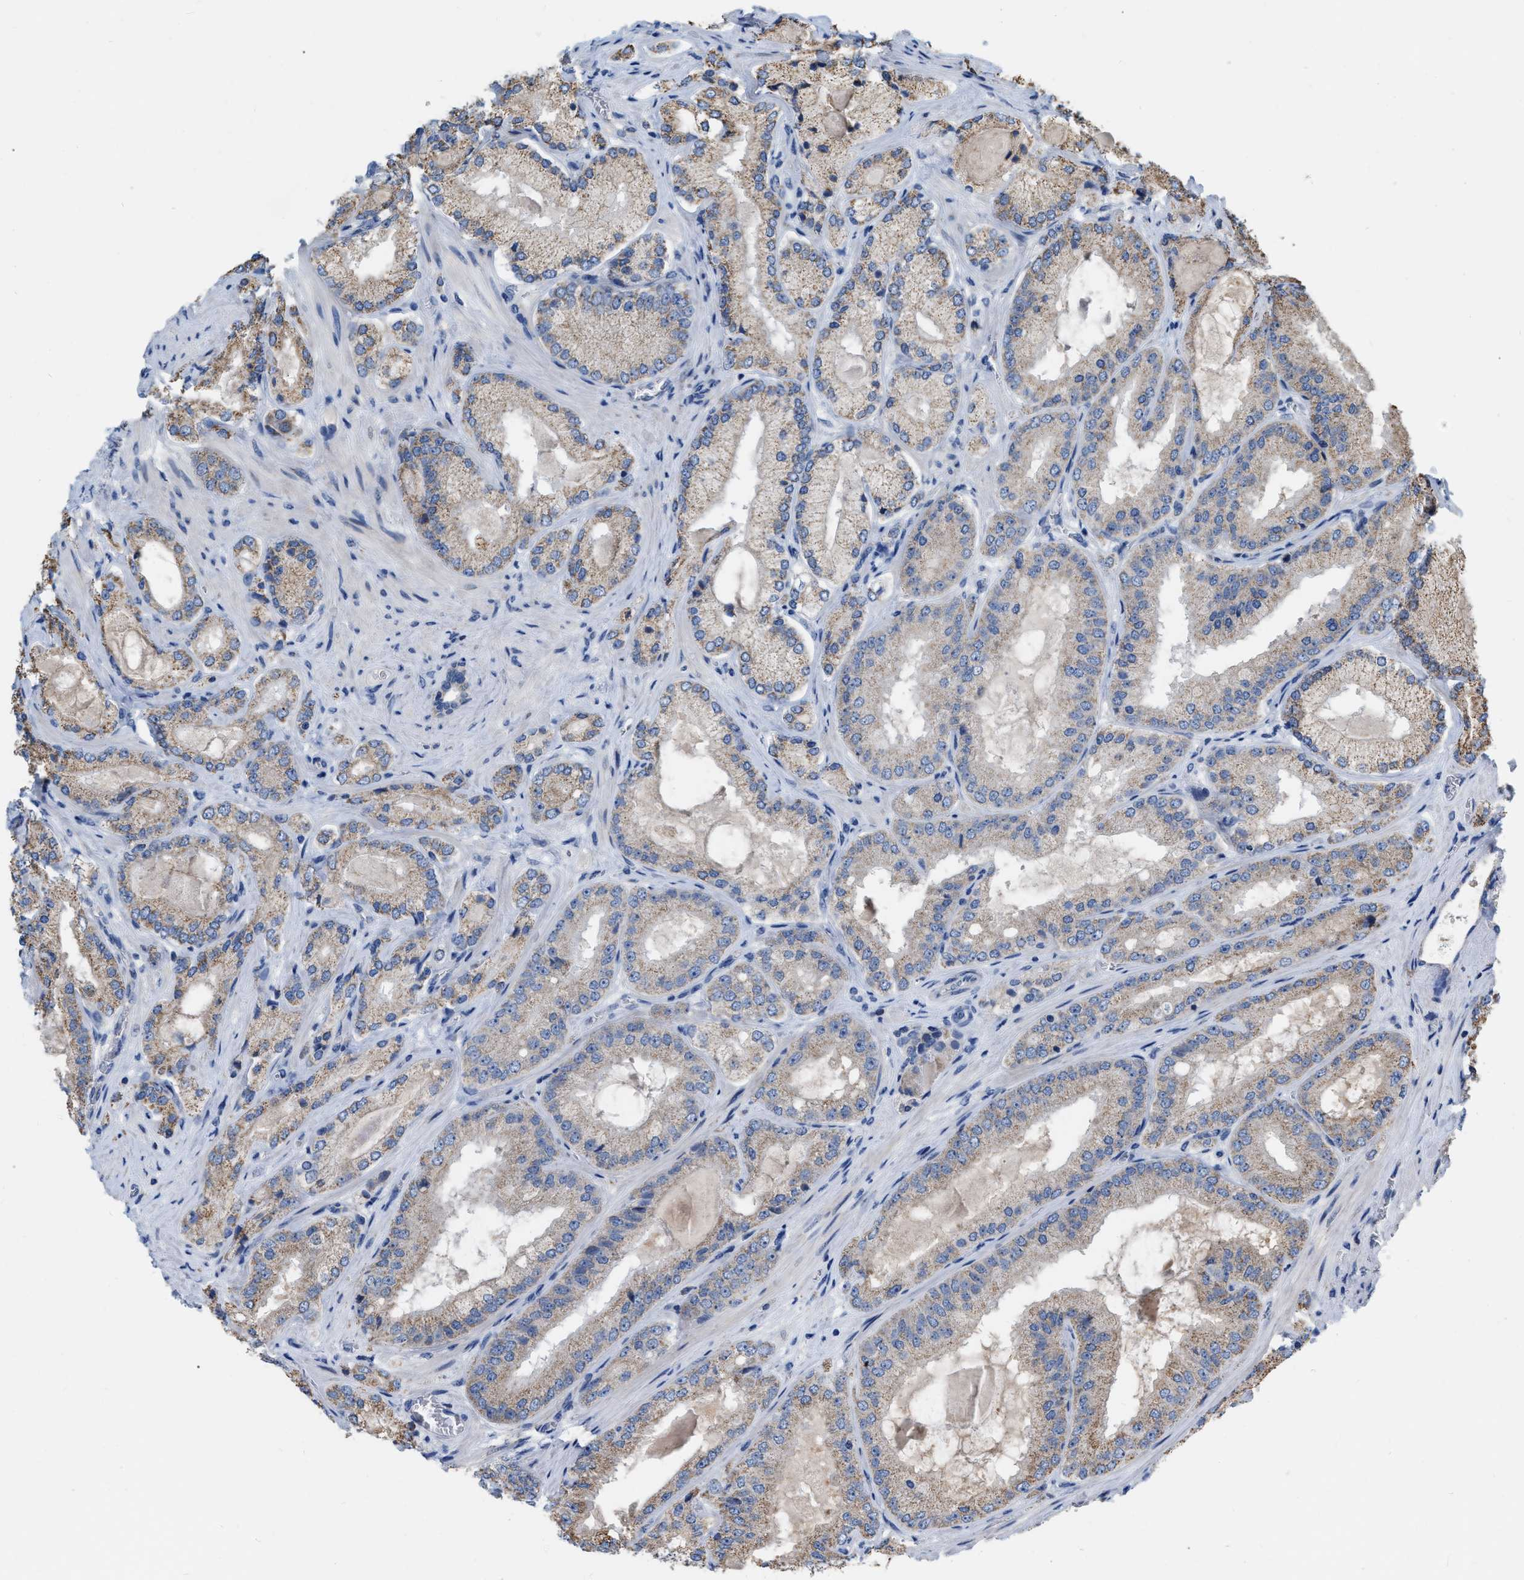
{"staining": {"intensity": "weak", "quantity": "25%-75%", "location": "cytoplasmic/membranous"}, "tissue": "prostate cancer", "cell_type": "Tumor cells", "image_type": "cancer", "snomed": [{"axis": "morphology", "description": "Adenocarcinoma, Low grade"}, {"axis": "topography", "description": "Prostate"}], "caption": "Protein analysis of prostate adenocarcinoma (low-grade) tissue demonstrates weak cytoplasmic/membranous positivity in about 25%-75% of tumor cells.", "gene": "DDX56", "patient": {"sex": "male", "age": 65}}